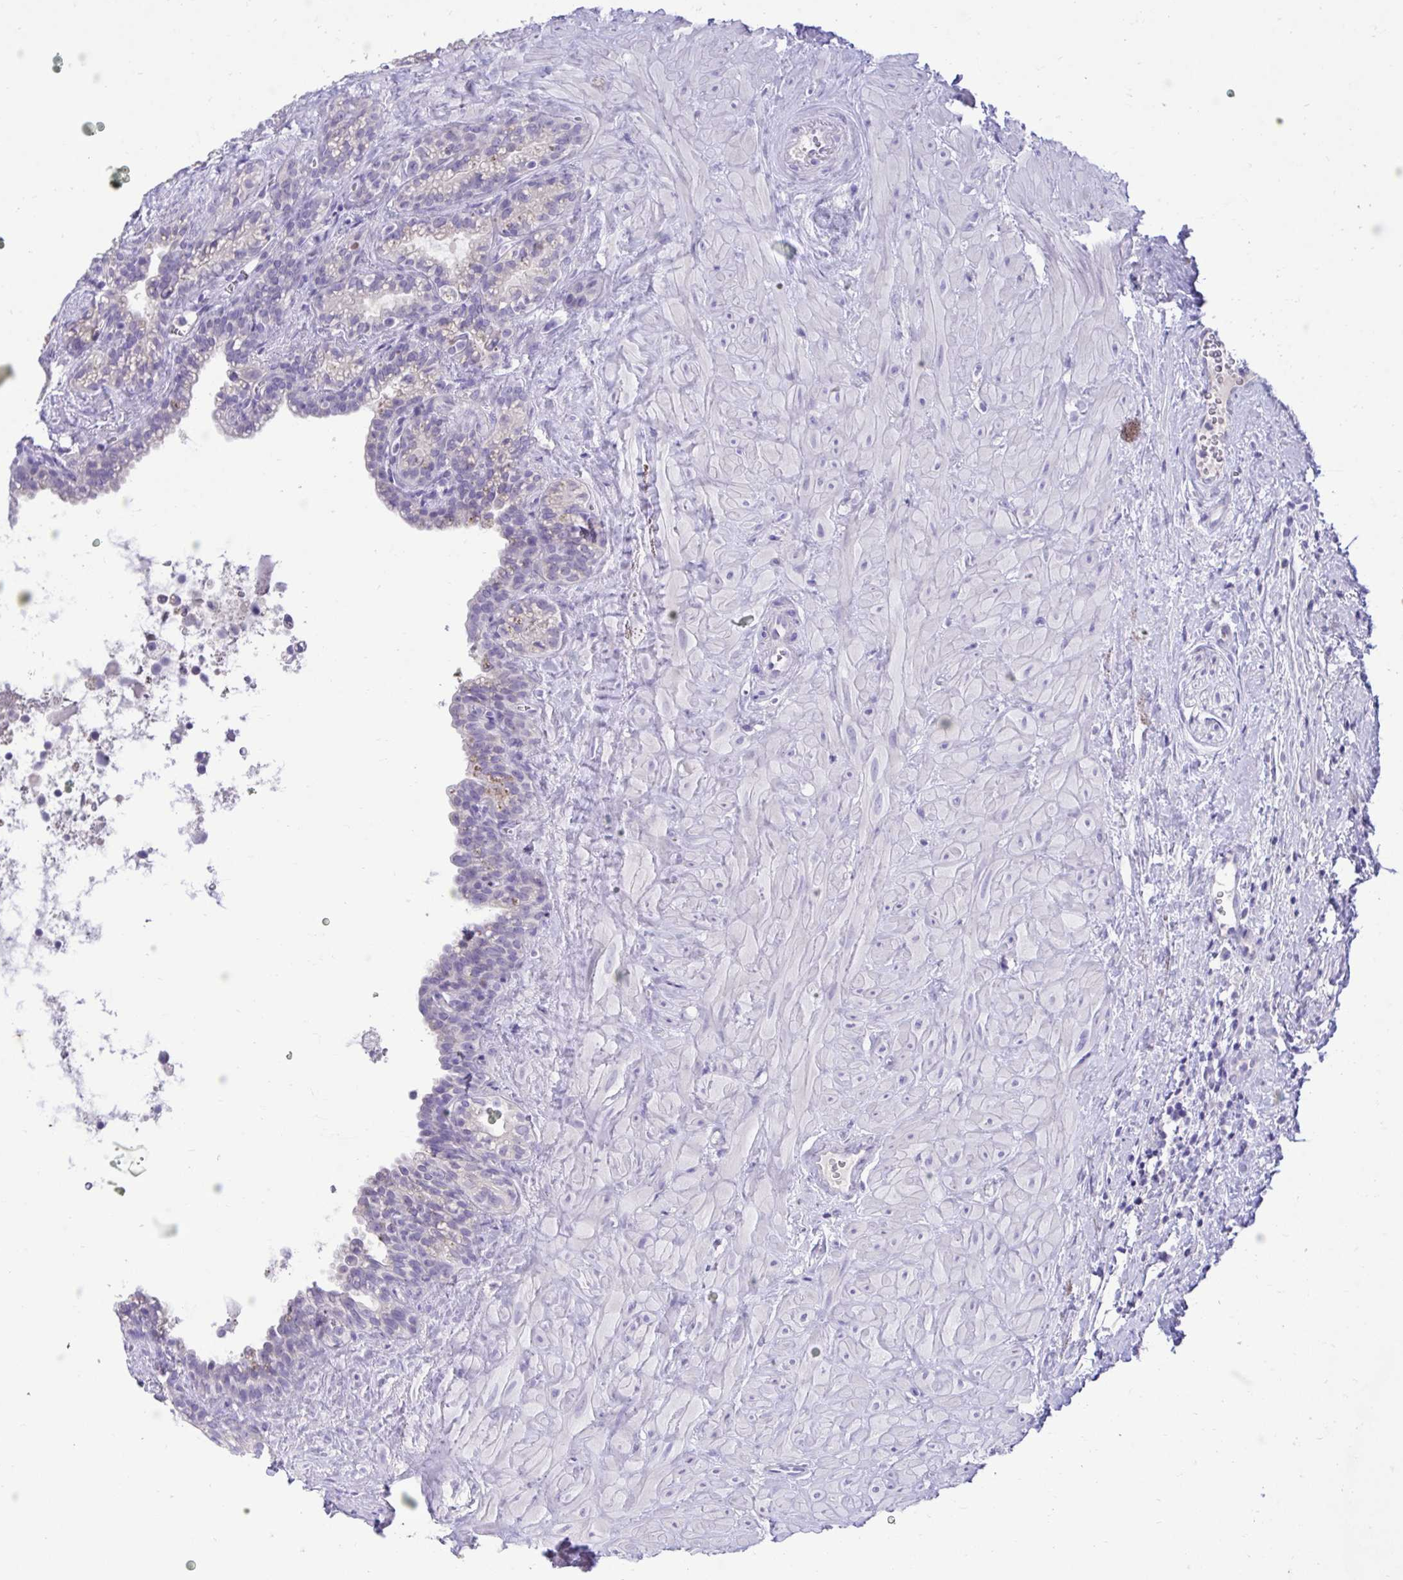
{"staining": {"intensity": "negative", "quantity": "none", "location": "none"}, "tissue": "seminal vesicle", "cell_type": "Glandular cells", "image_type": "normal", "snomed": [{"axis": "morphology", "description": "Normal tissue, NOS"}, {"axis": "topography", "description": "Seminal veicle"}], "caption": "Immunohistochemistry image of unremarkable human seminal vesicle stained for a protein (brown), which exhibits no expression in glandular cells. (Stains: DAB IHC with hematoxylin counter stain, Microscopy: brightfield microscopy at high magnification).", "gene": "TMCO5A", "patient": {"sex": "male", "age": 76}}